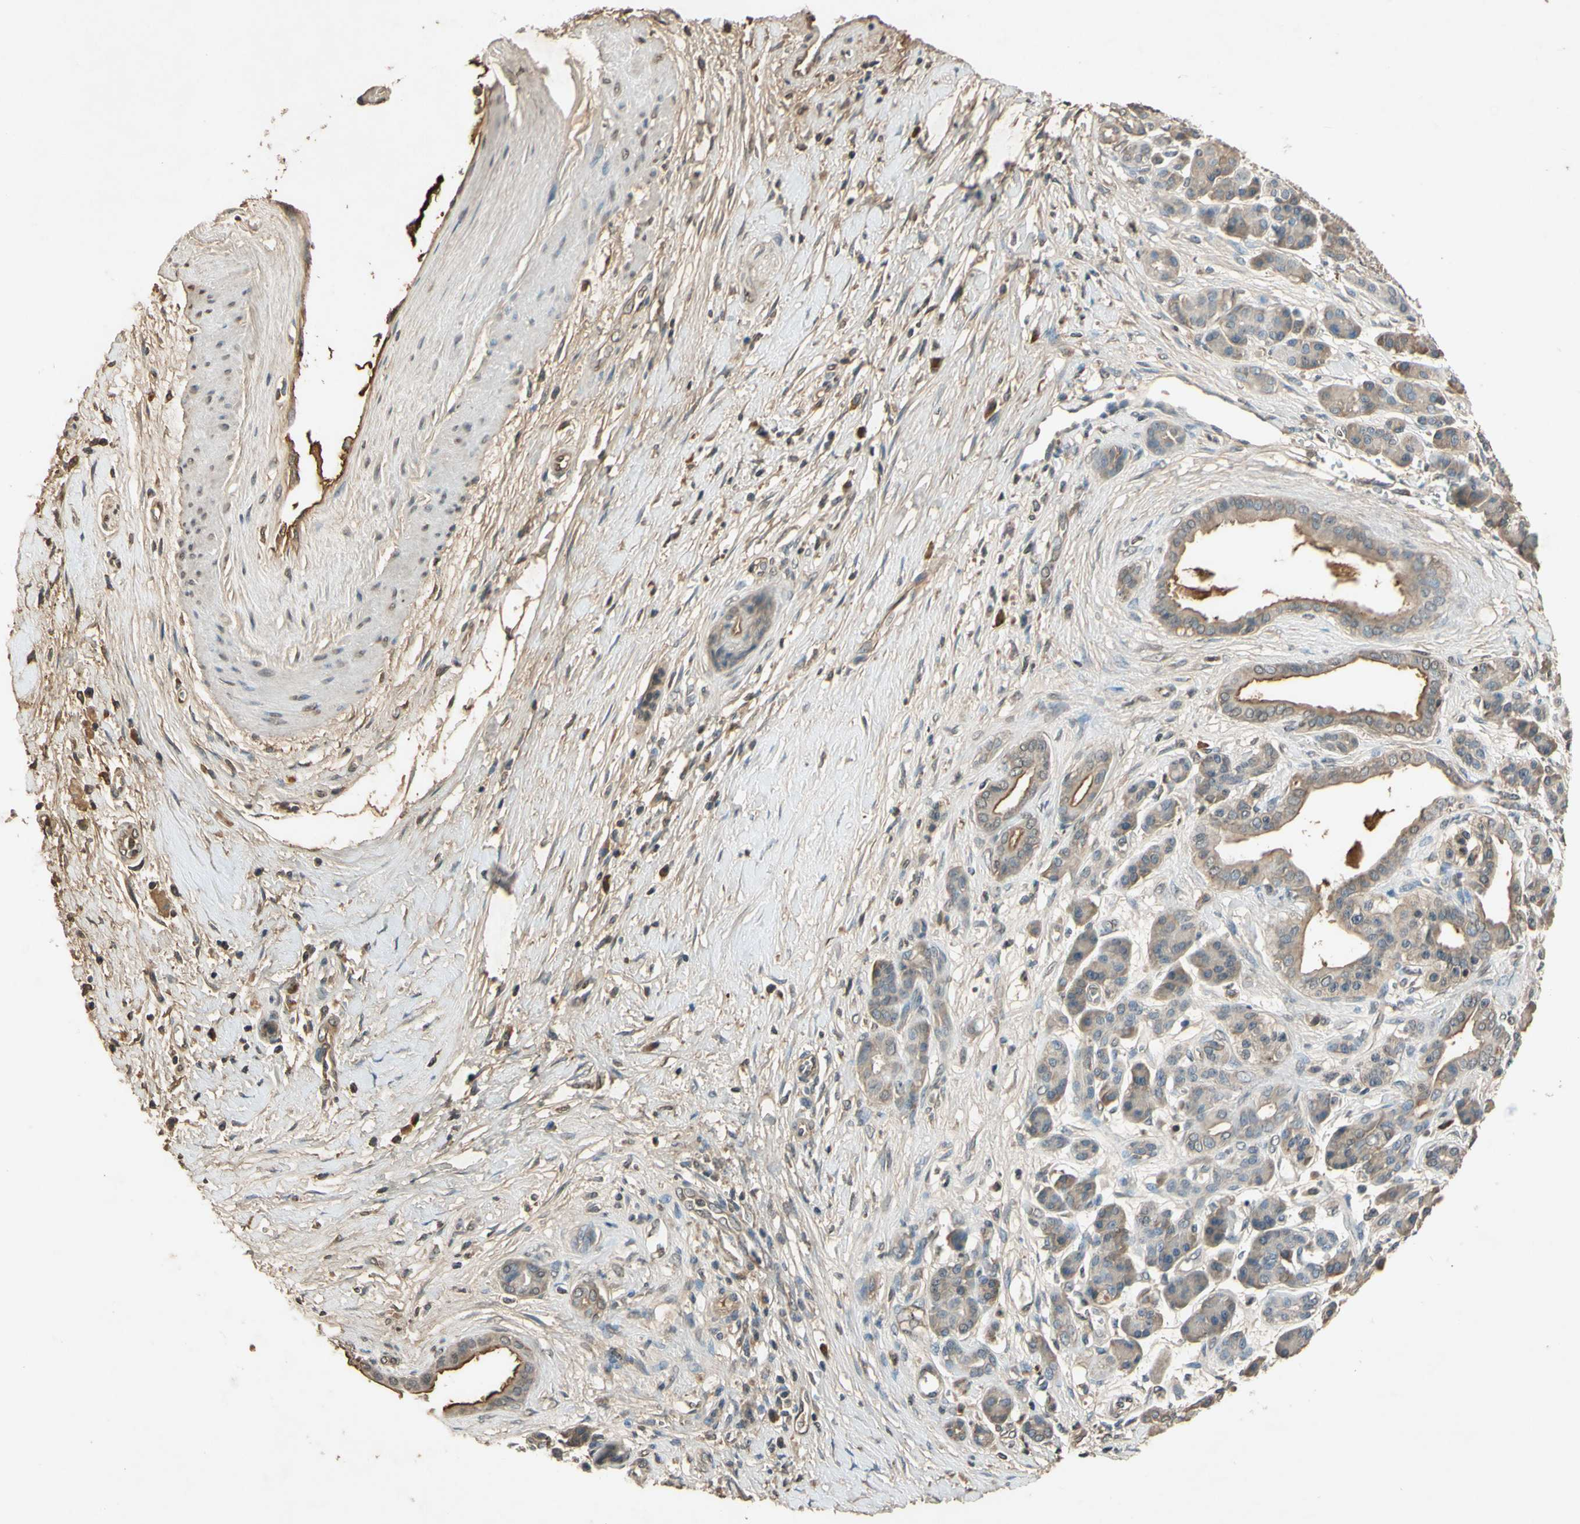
{"staining": {"intensity": "weak", "quantity": ">75%", "location": "cytoplasmic/membranous"}, "tissue": "pancreatic cancer", "cell_type": "Tumor cells", "image_type": "cancer", "snomed": [{"axis": "morphology", "description": "Adenocarcinoma, NOS"}, {"axis": "topography", "description": "Pancreas"}], "caption": "Human adenocarcinoma (pancreatic) stained for a protein (brown) exhibits weak cytoplasmic/membranous positive positivity in about >75% of tumor cells.", "gene": "TIMP2", "patient": {"sex": "male", "age": 59}}